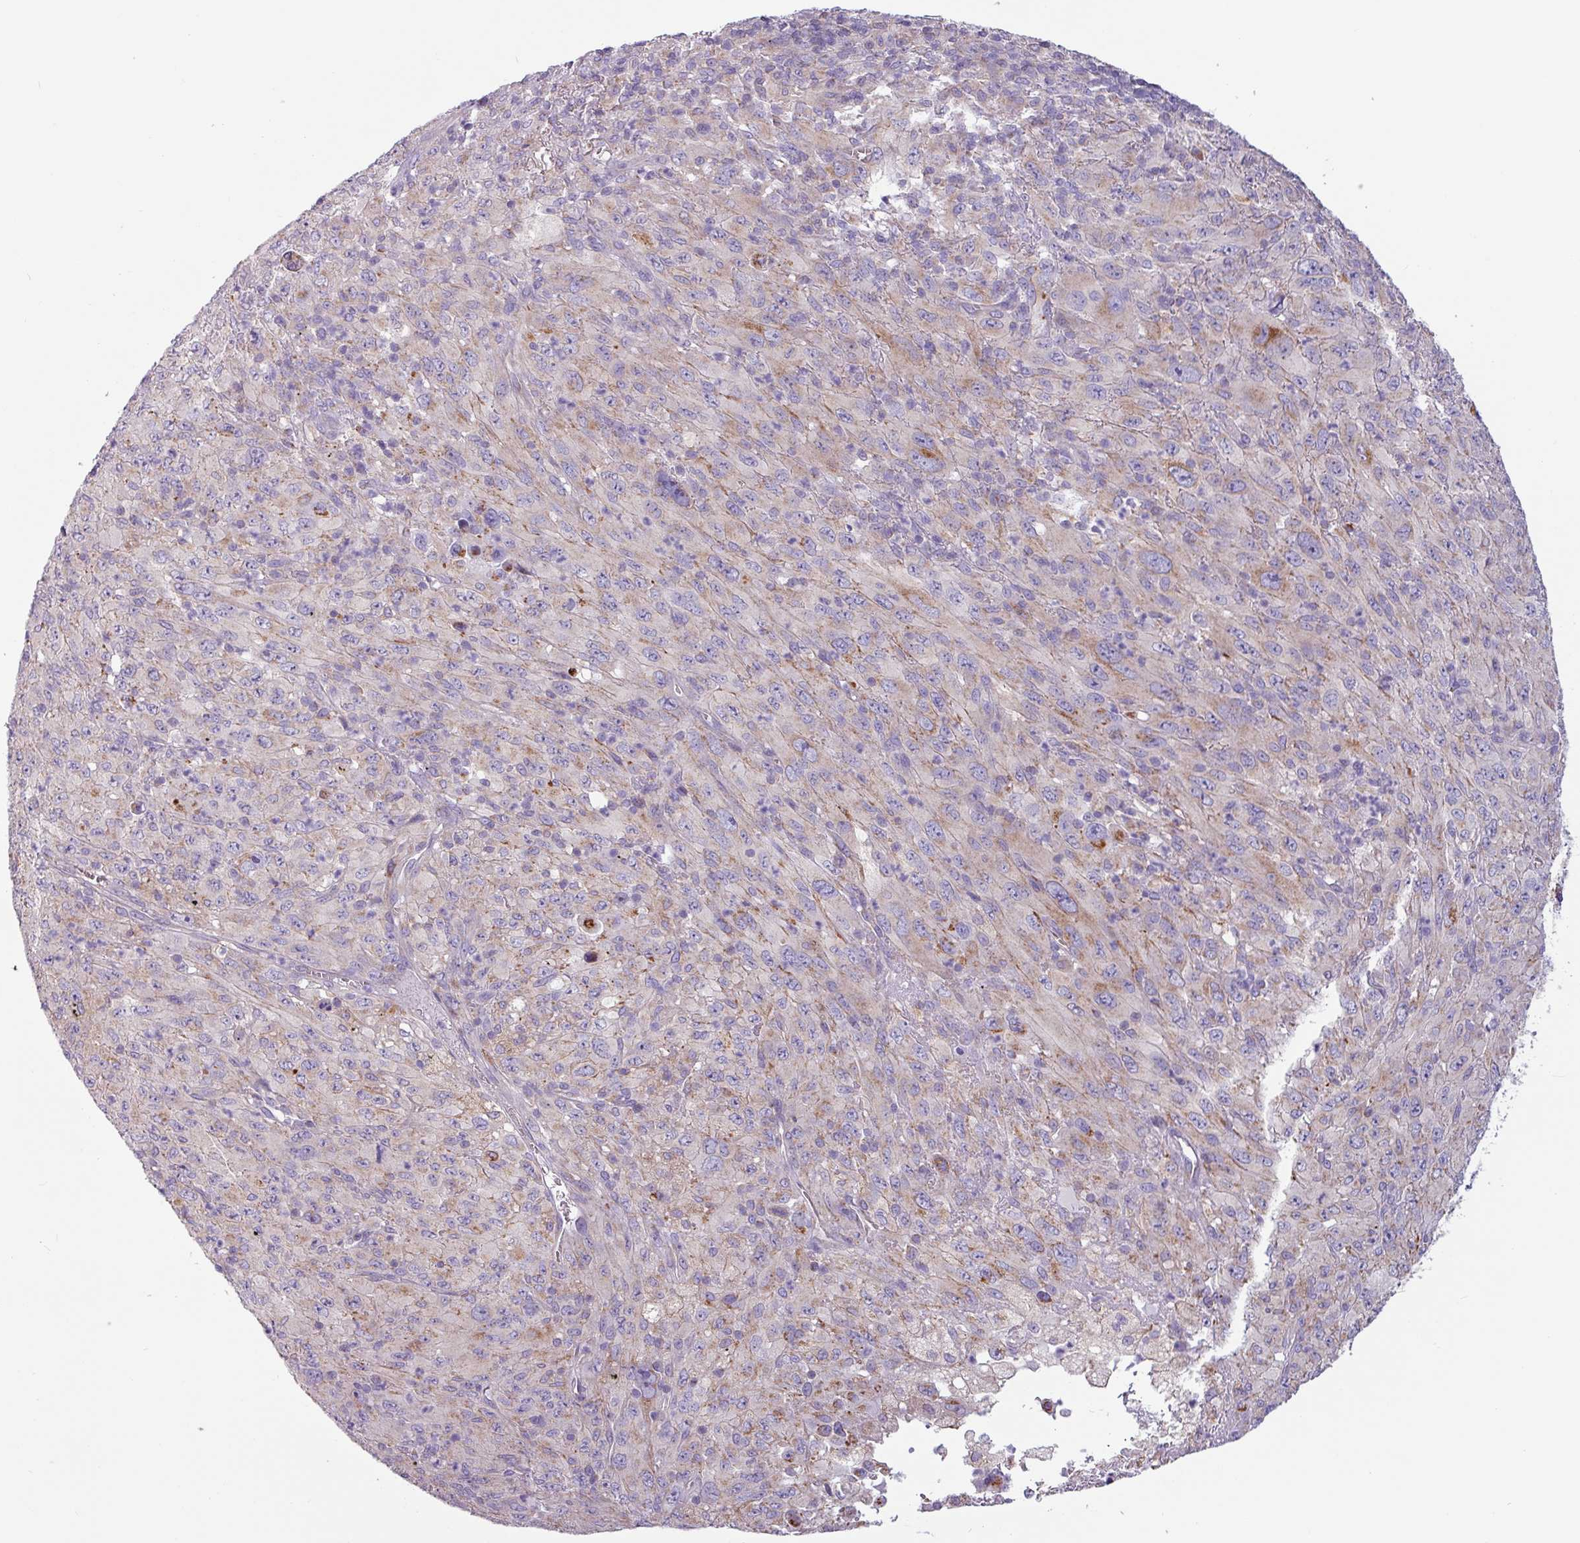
{"staining": {"intensity": "negative", "quantity": "none", "location": "none"}, "tissue": "melanoma", "cell_type": "Tumor cells", "image_type": "cancer", "snomed": [{"axis": "morphology", "description": "Malignant melanoma, Metastatic site"}, {"axis": "topography", "description": "Skin"}], "caption": "This is a histopathology image of immunohistochemistry staining of melanoma, which shows no positivity in tumor cells.", "gene": "CAMK1", "patient": {"sex": "female", "age": 56}}